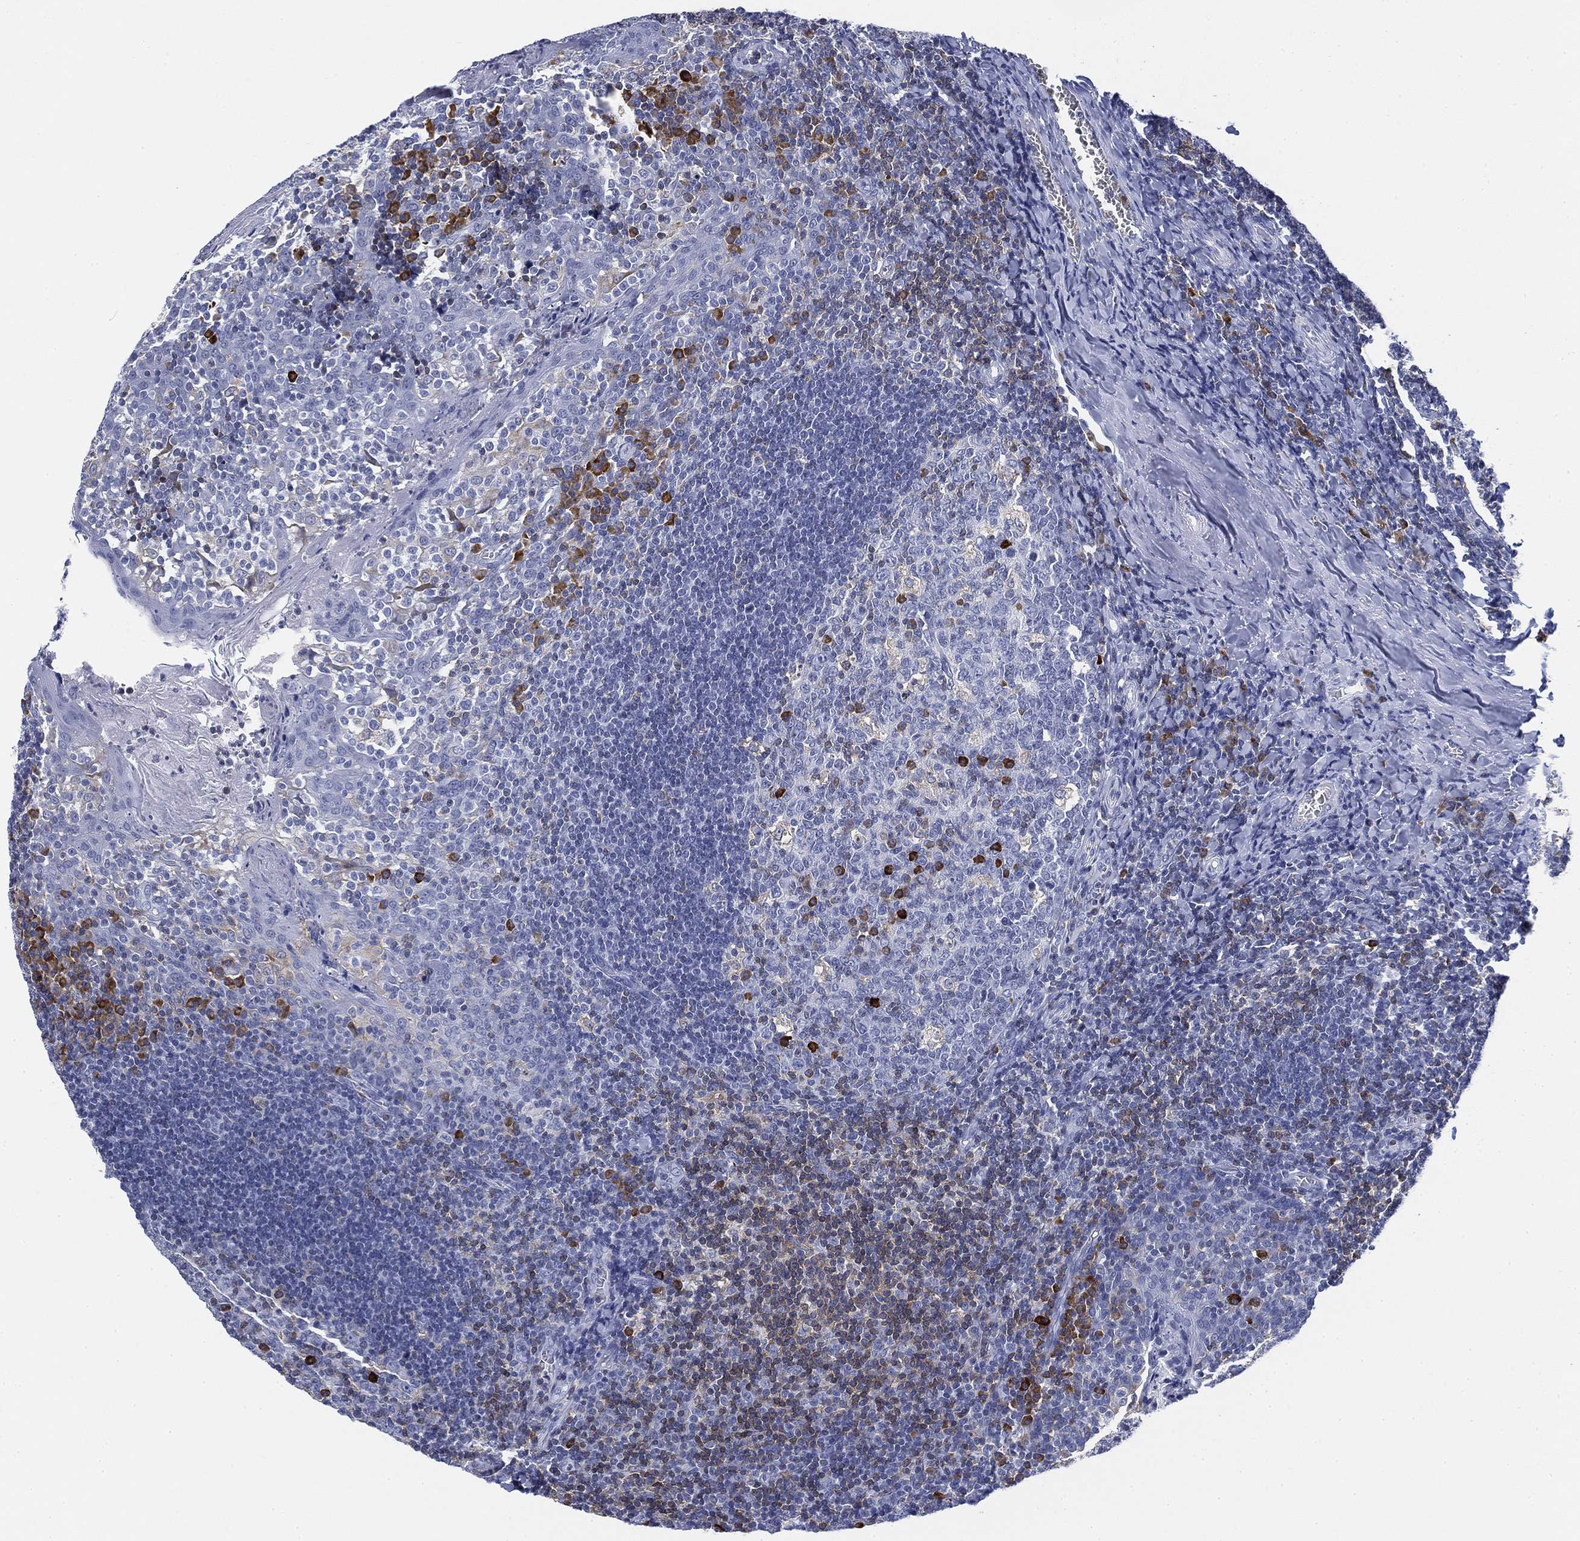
{"staining": {"intensity": "strong", "quantity": "<25%", "location": "cytoplasmic/membranous"}, "tissue": "tonsil", "cell_type": "Germinal center cells", "image_type": "normal", "snomed": [{"axis": "morphology", "description": "Normal tissue, NOS"}, {"axis": "topography", "description": "Tonsil"}], "caption": "Protein staining demonstrates strong cytoplasmic/membranous positivity in about <25% of germinal center cells in benign tonsil.", "gene": "FYB1", "patient": {"sex": "female", "age": 13}}